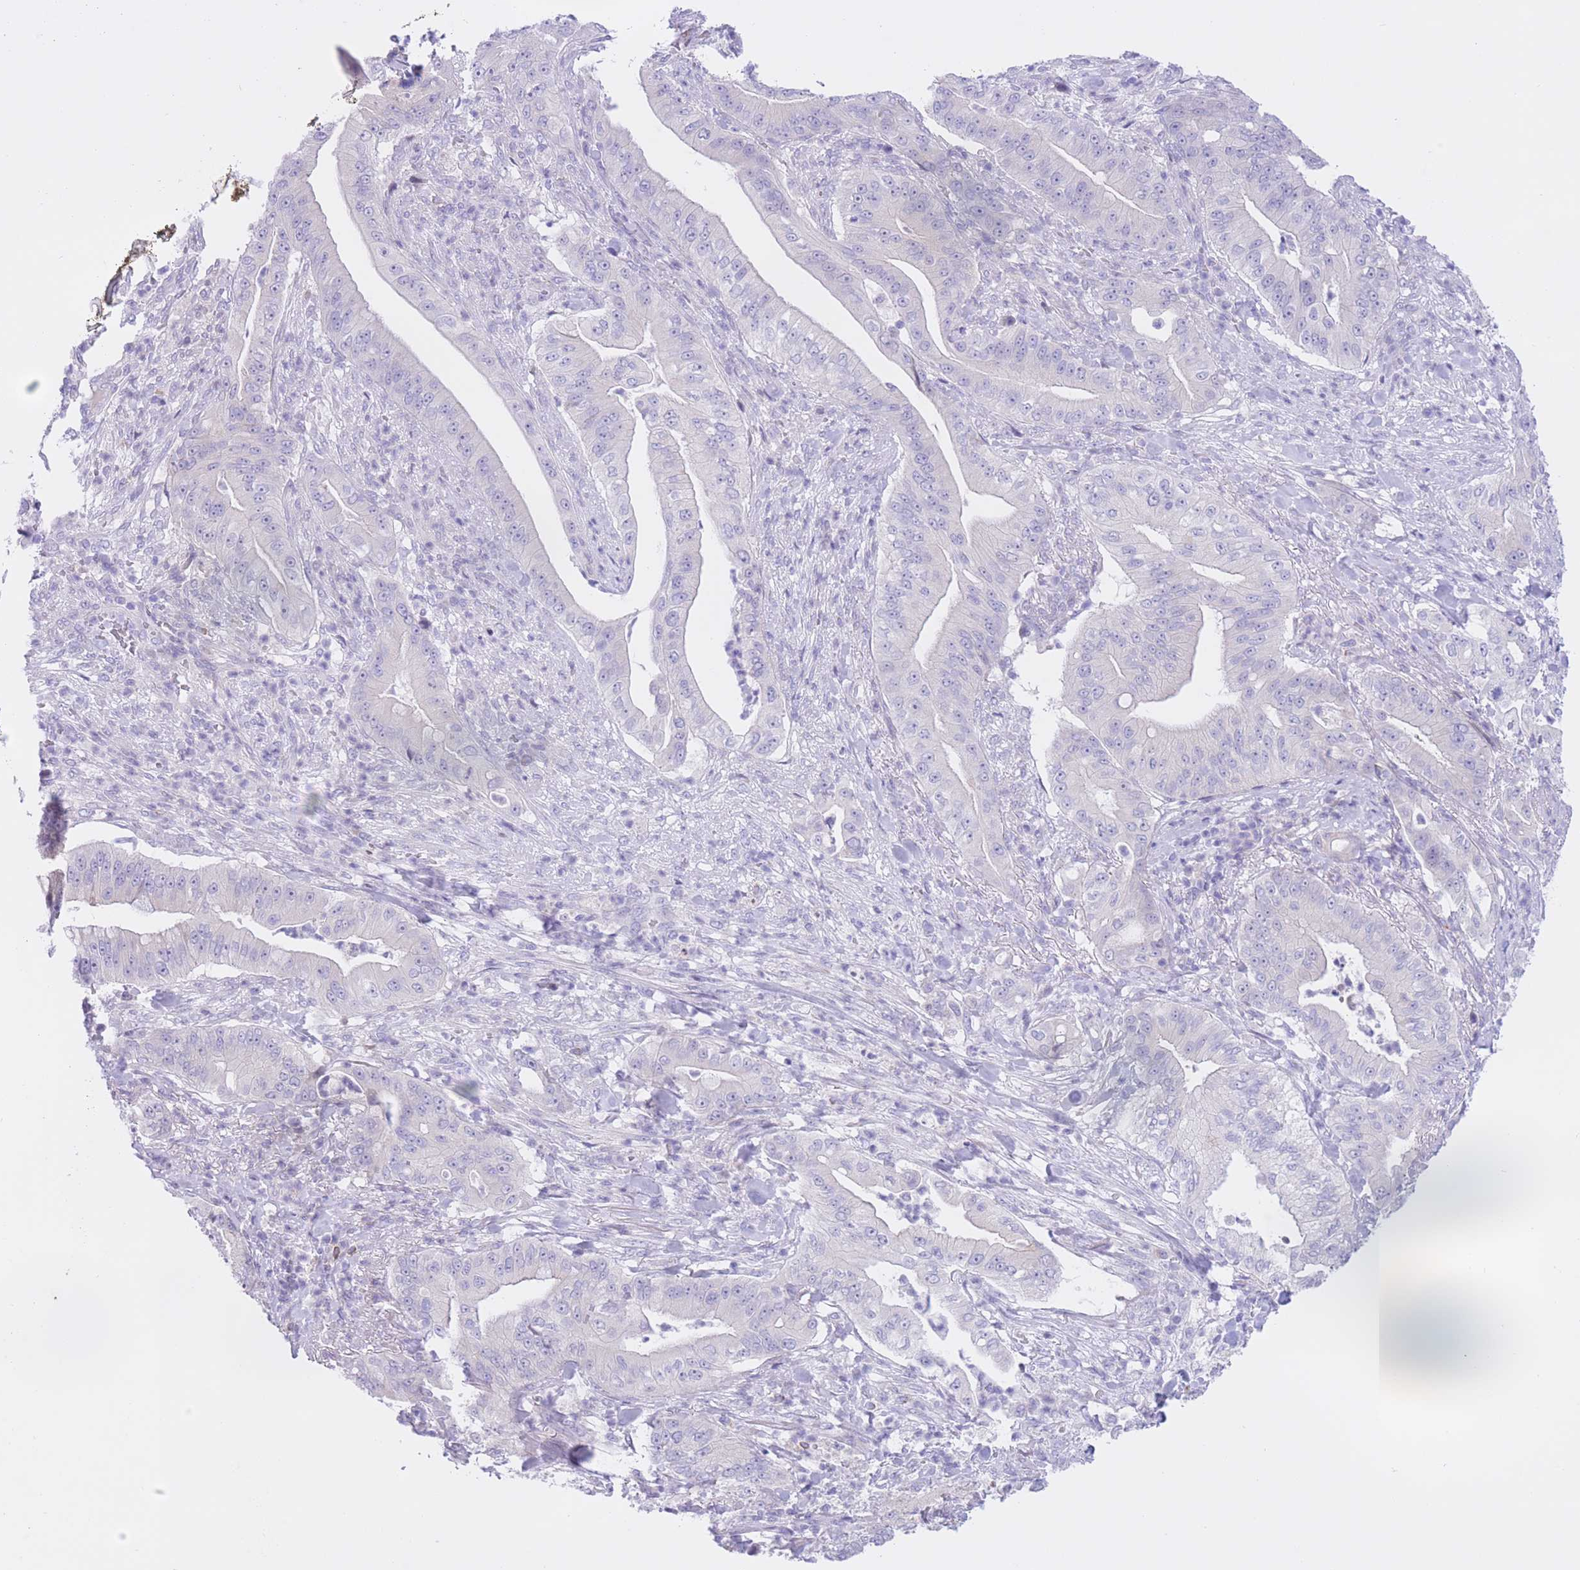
{"staining": {"intensity": "negative", "quantity": "none", "location": "none"}, "tissue": "pancreatic cancer", "cell_type": "Tumor cells", "image_type": "cancer", "snomed": [{"axis": "morphology", "description": "Adenocarcinoma, NOS"}, {"axis": "topography", "description": "Pancreas"}], "caption": "A photomicrograph of pancreatic cancer (adenocarcinoma) stained for a protein reveals no brown staining in tumor cells.", "gene": "RPL39L", "patient": {"sex": "male", "age": 71}}